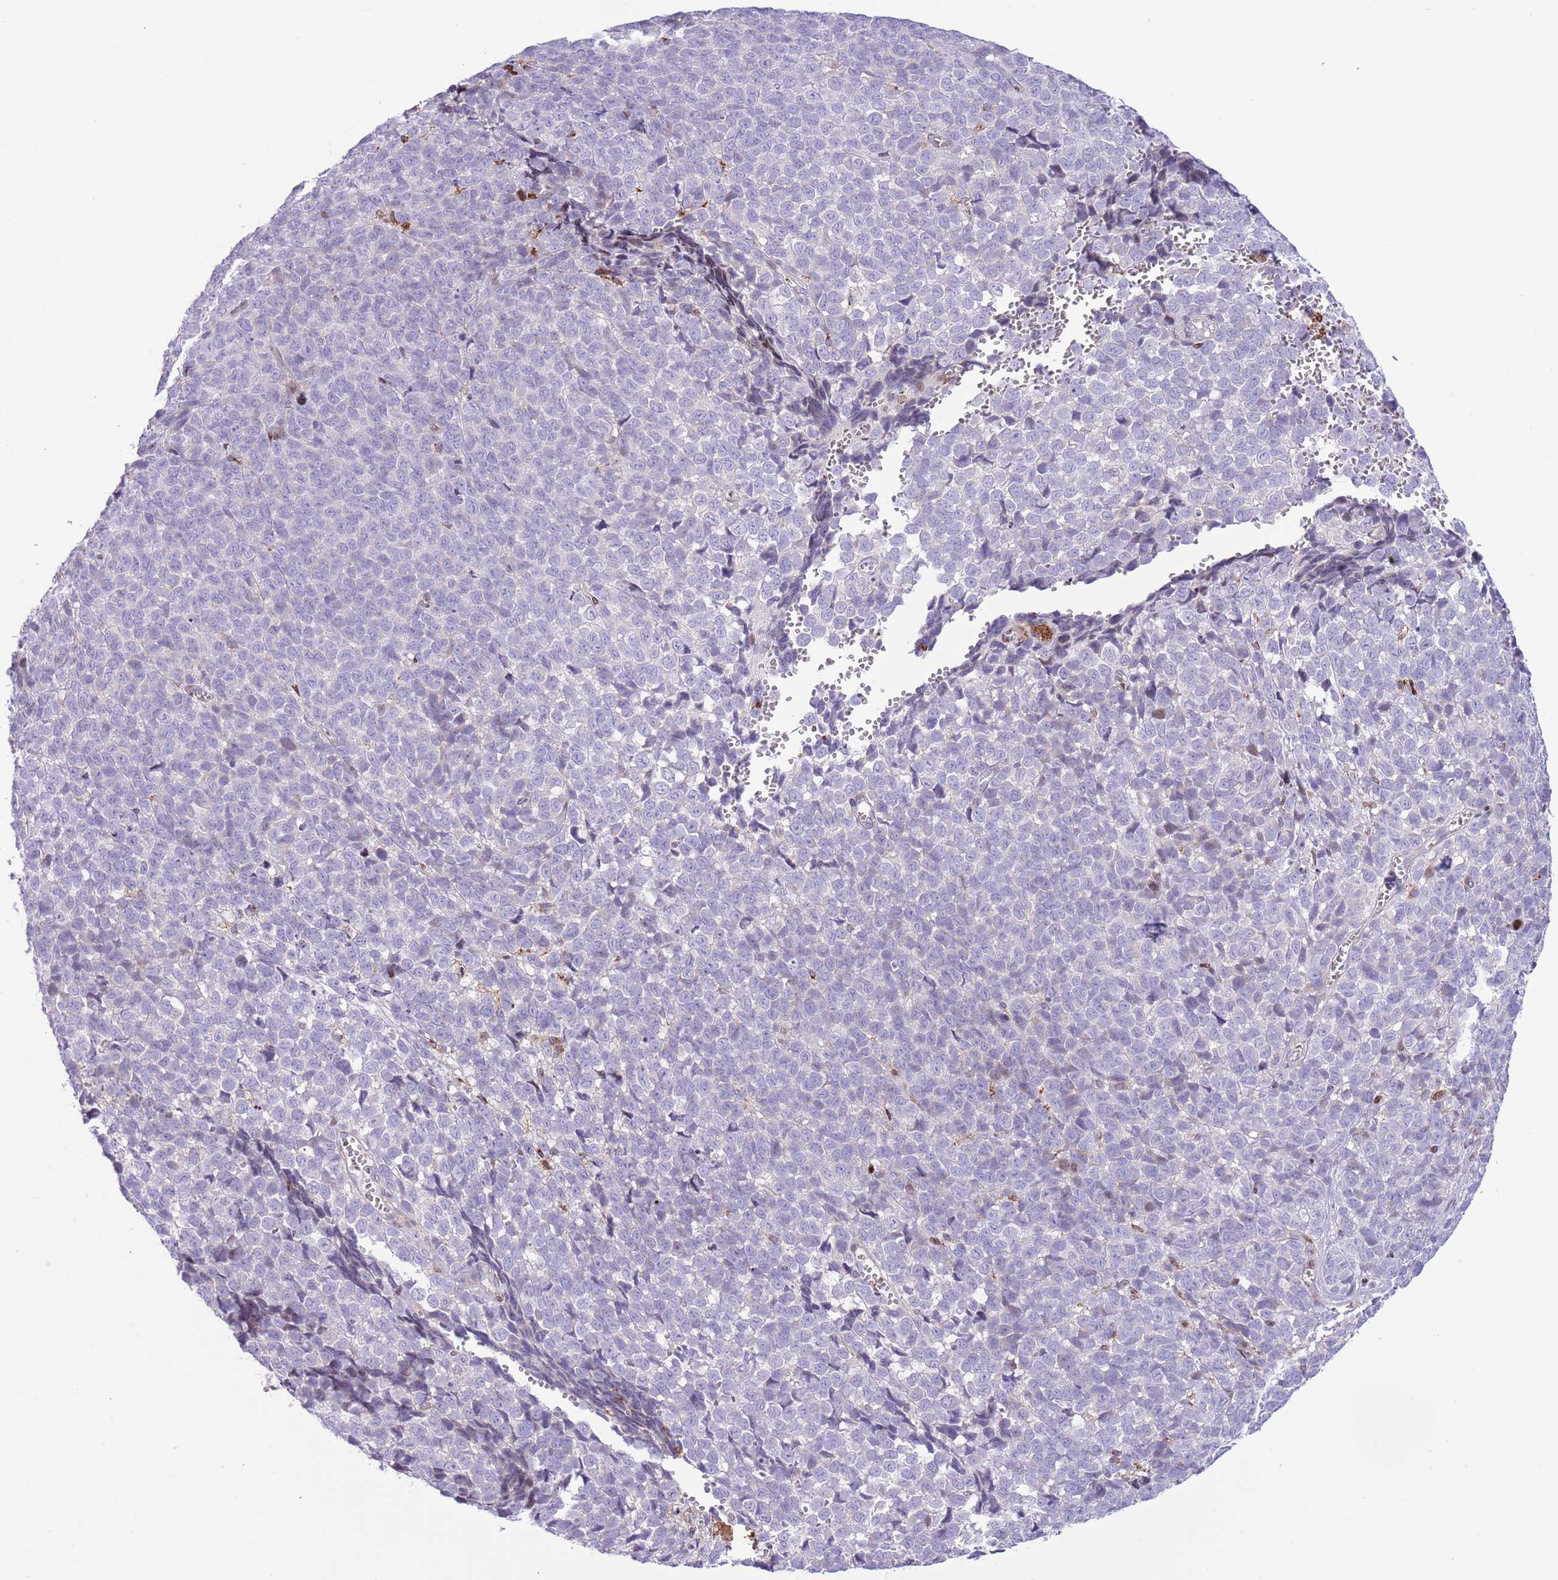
{"staining": {"intensity": "negative", "quantity": "none", "location": "none"}, "tissue": "melanoma", "cell_type": "Tumor cells", "image_type": "cancer", "snomed": [{"axis": "morphology", "description": "Malignant melanoma, NOS"}, {"axis": "topography", "description": "Nose, NOS"}], "caption": "Immunohistochemical staining of melanoma shows no significant expression in tumor cells.", "gene": "ANO8", "patient": {"sex": "female", "age": 48}}